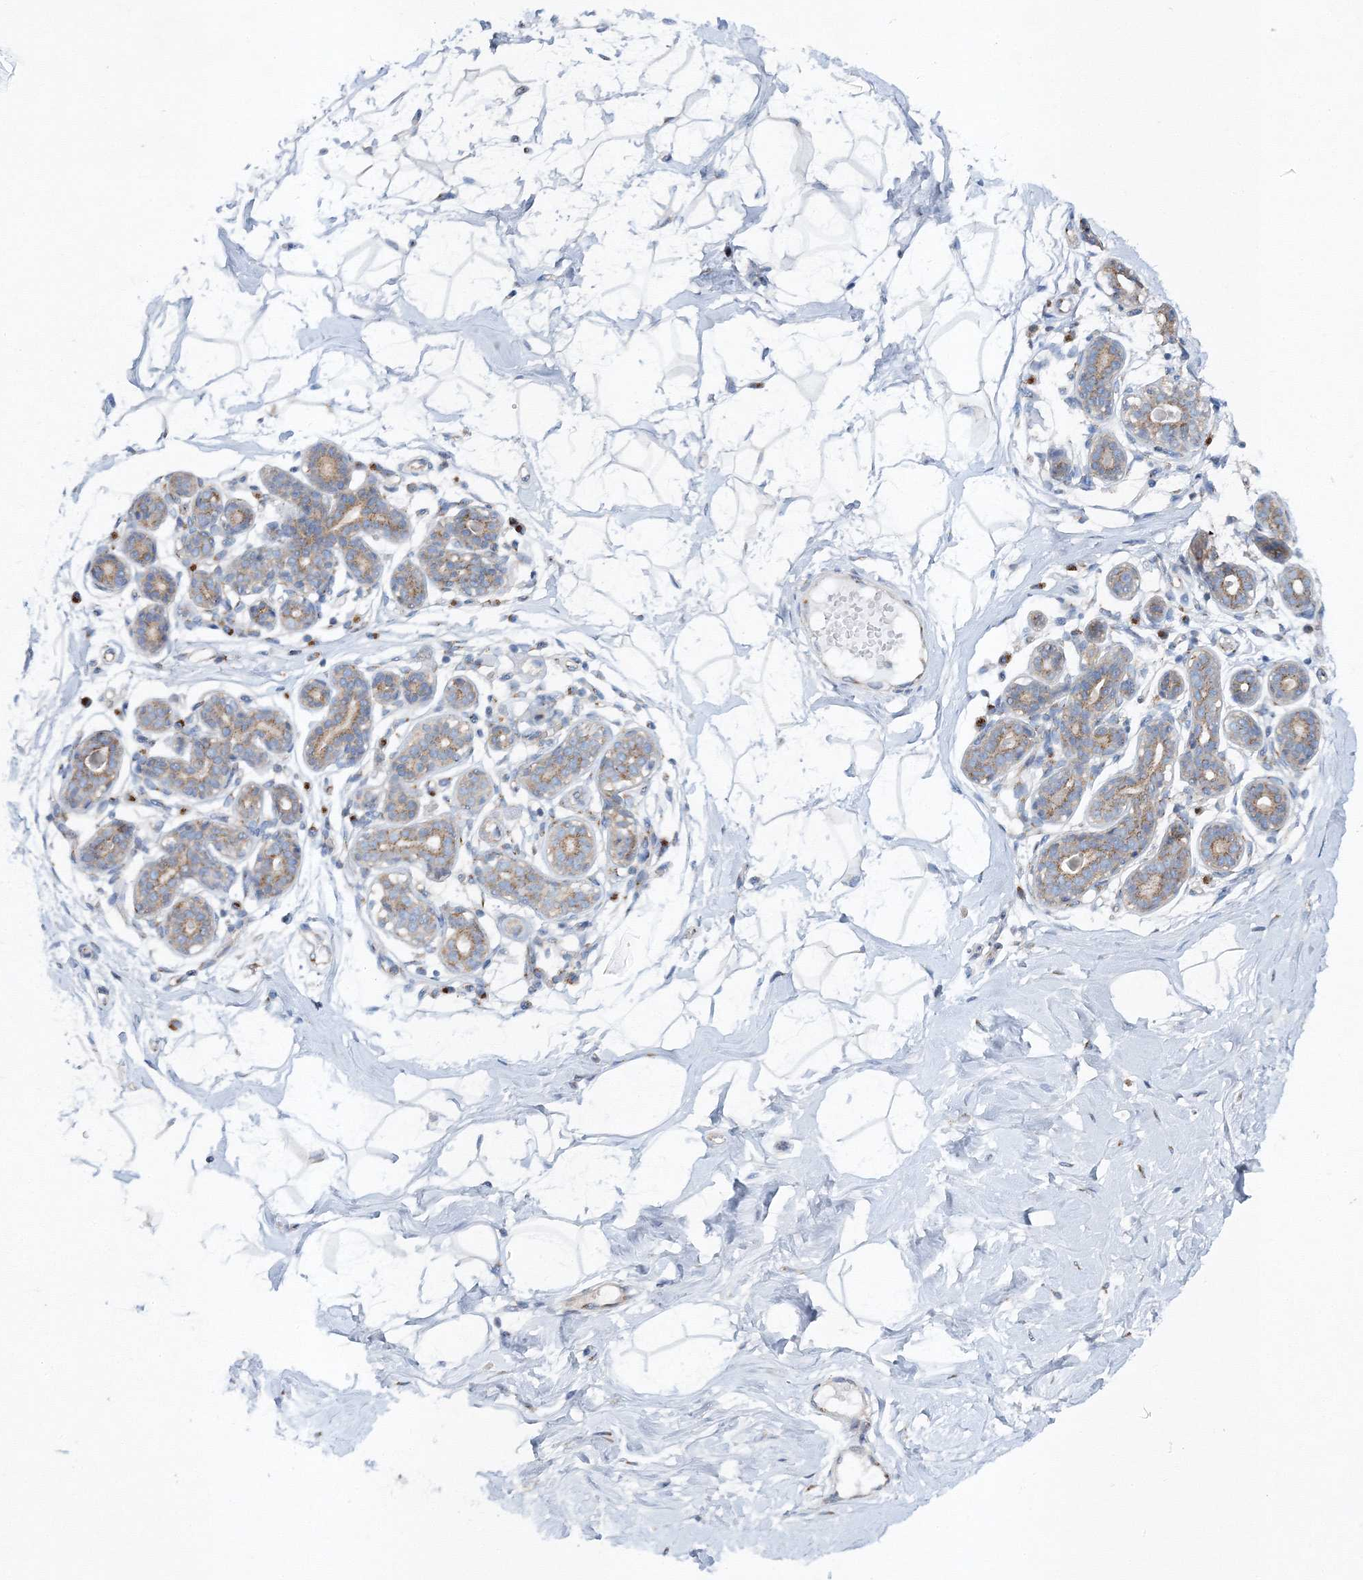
{"staining": {"intensity": "negative", "quantity": "none", "location": "none"}, "tissue": "breast", "cell_type": "Adipocytes", "image_type": "normal", "snomed": [{"axis": "morphology", "description": "Normal tissue, NOS"}, {"axis": "topography", "description": "Breast"}], "caption": "This is an IHC image of unremarkable breast. There is no positivity in adipocytes.", "gene": "SEC23IP", "patient": {"sex": "female", "age": 23}}